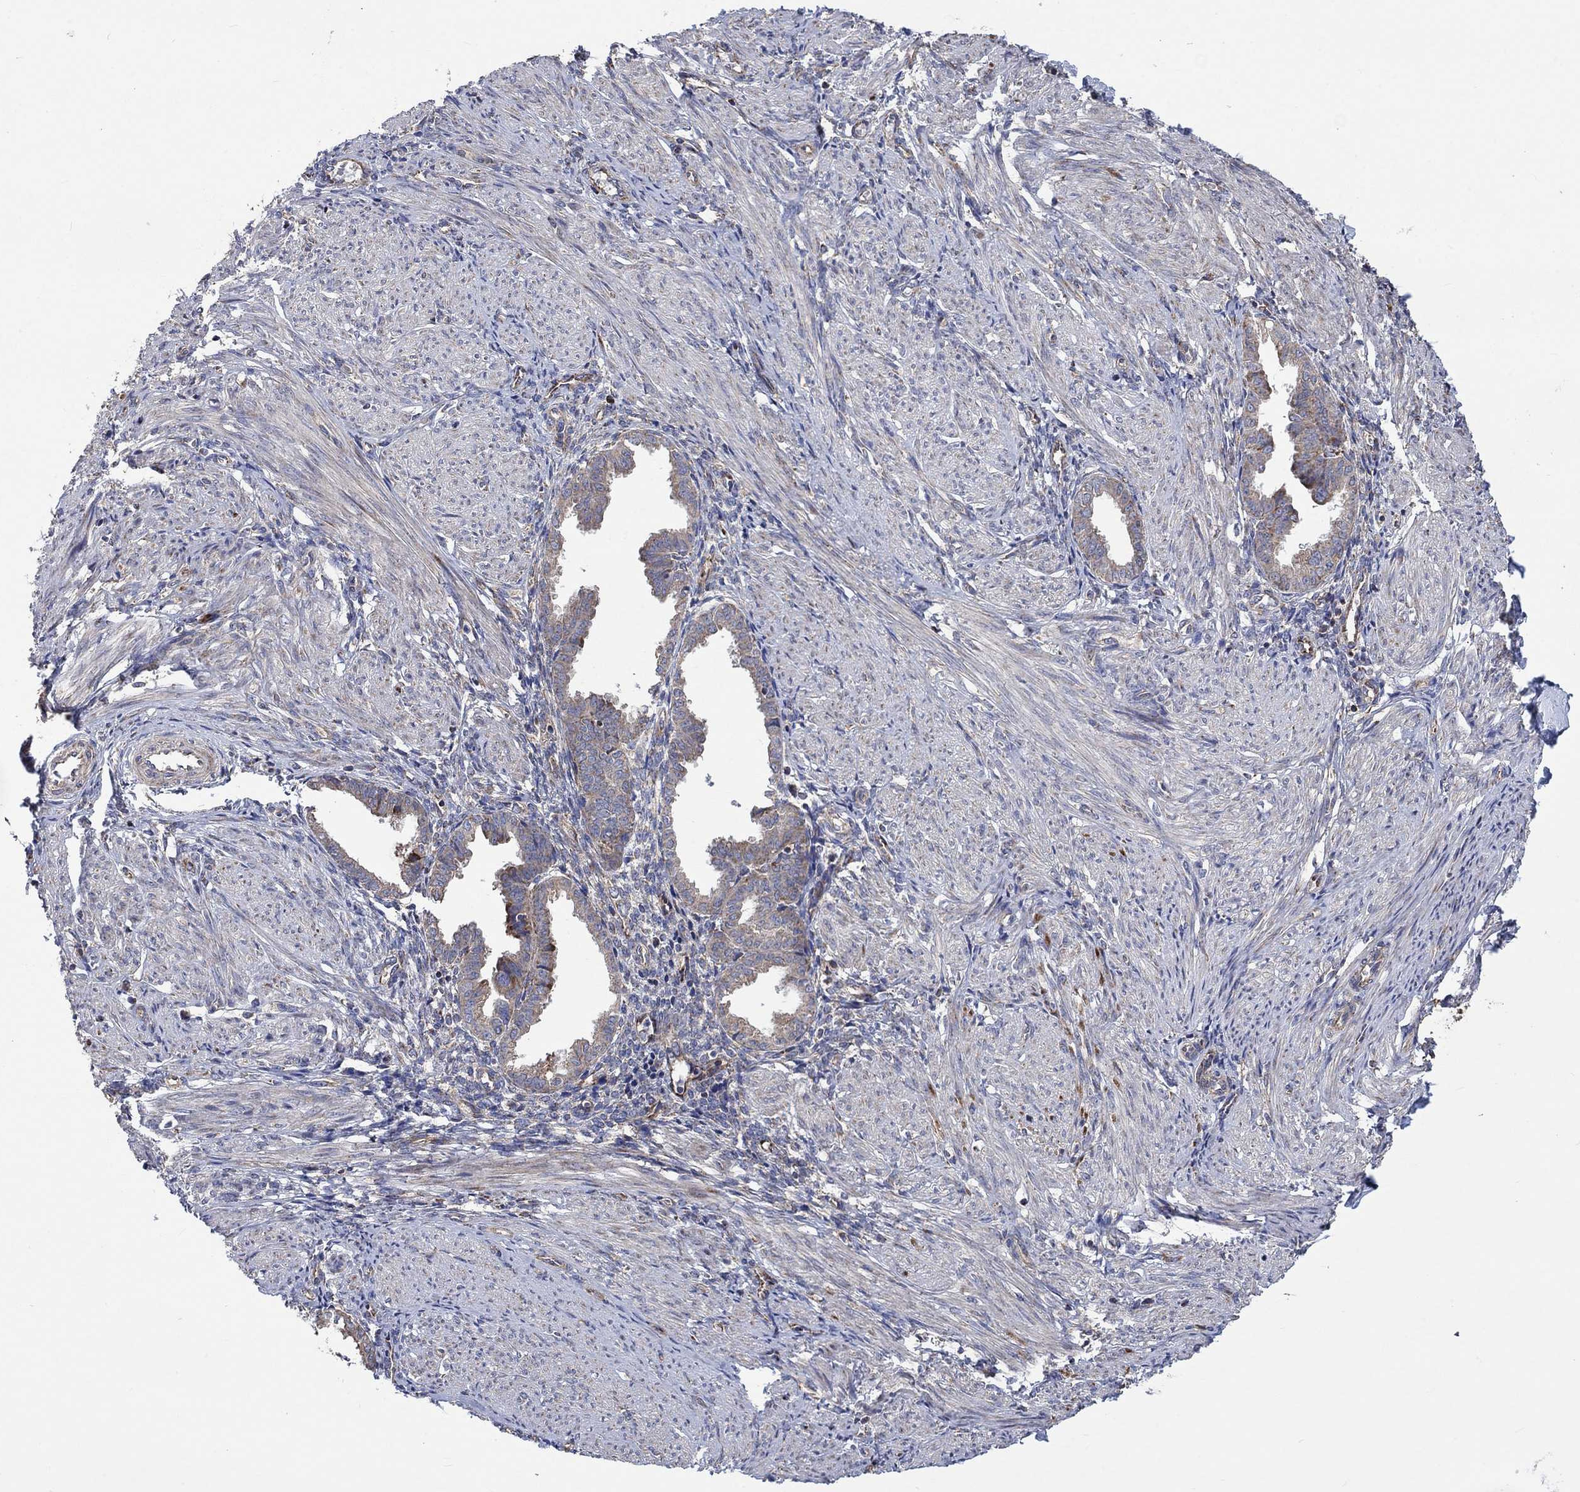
{"staining": {"intensity": "weak", "quantity": "25%-75%", "location": "cytoplasmic/membranous"}, "tissue": "endometrium", "cell_type": "Cells in endometrial stroma", "image_type": "normal", "snomed": [{"axis": "morphology", "description": "Normal tissue, NOS"}, {"axis": "topography", "description": "Endometrium"}], "caption": "A histopathology image of human endometrium stained for a protein displays weak cytoplasmic/membranous brown staining in cells in endometrial stroma. (IHC, brightfield microscopy, high magnification).", "gene": "RPLP0", "patient": {"sex": "female", "age": 37}}